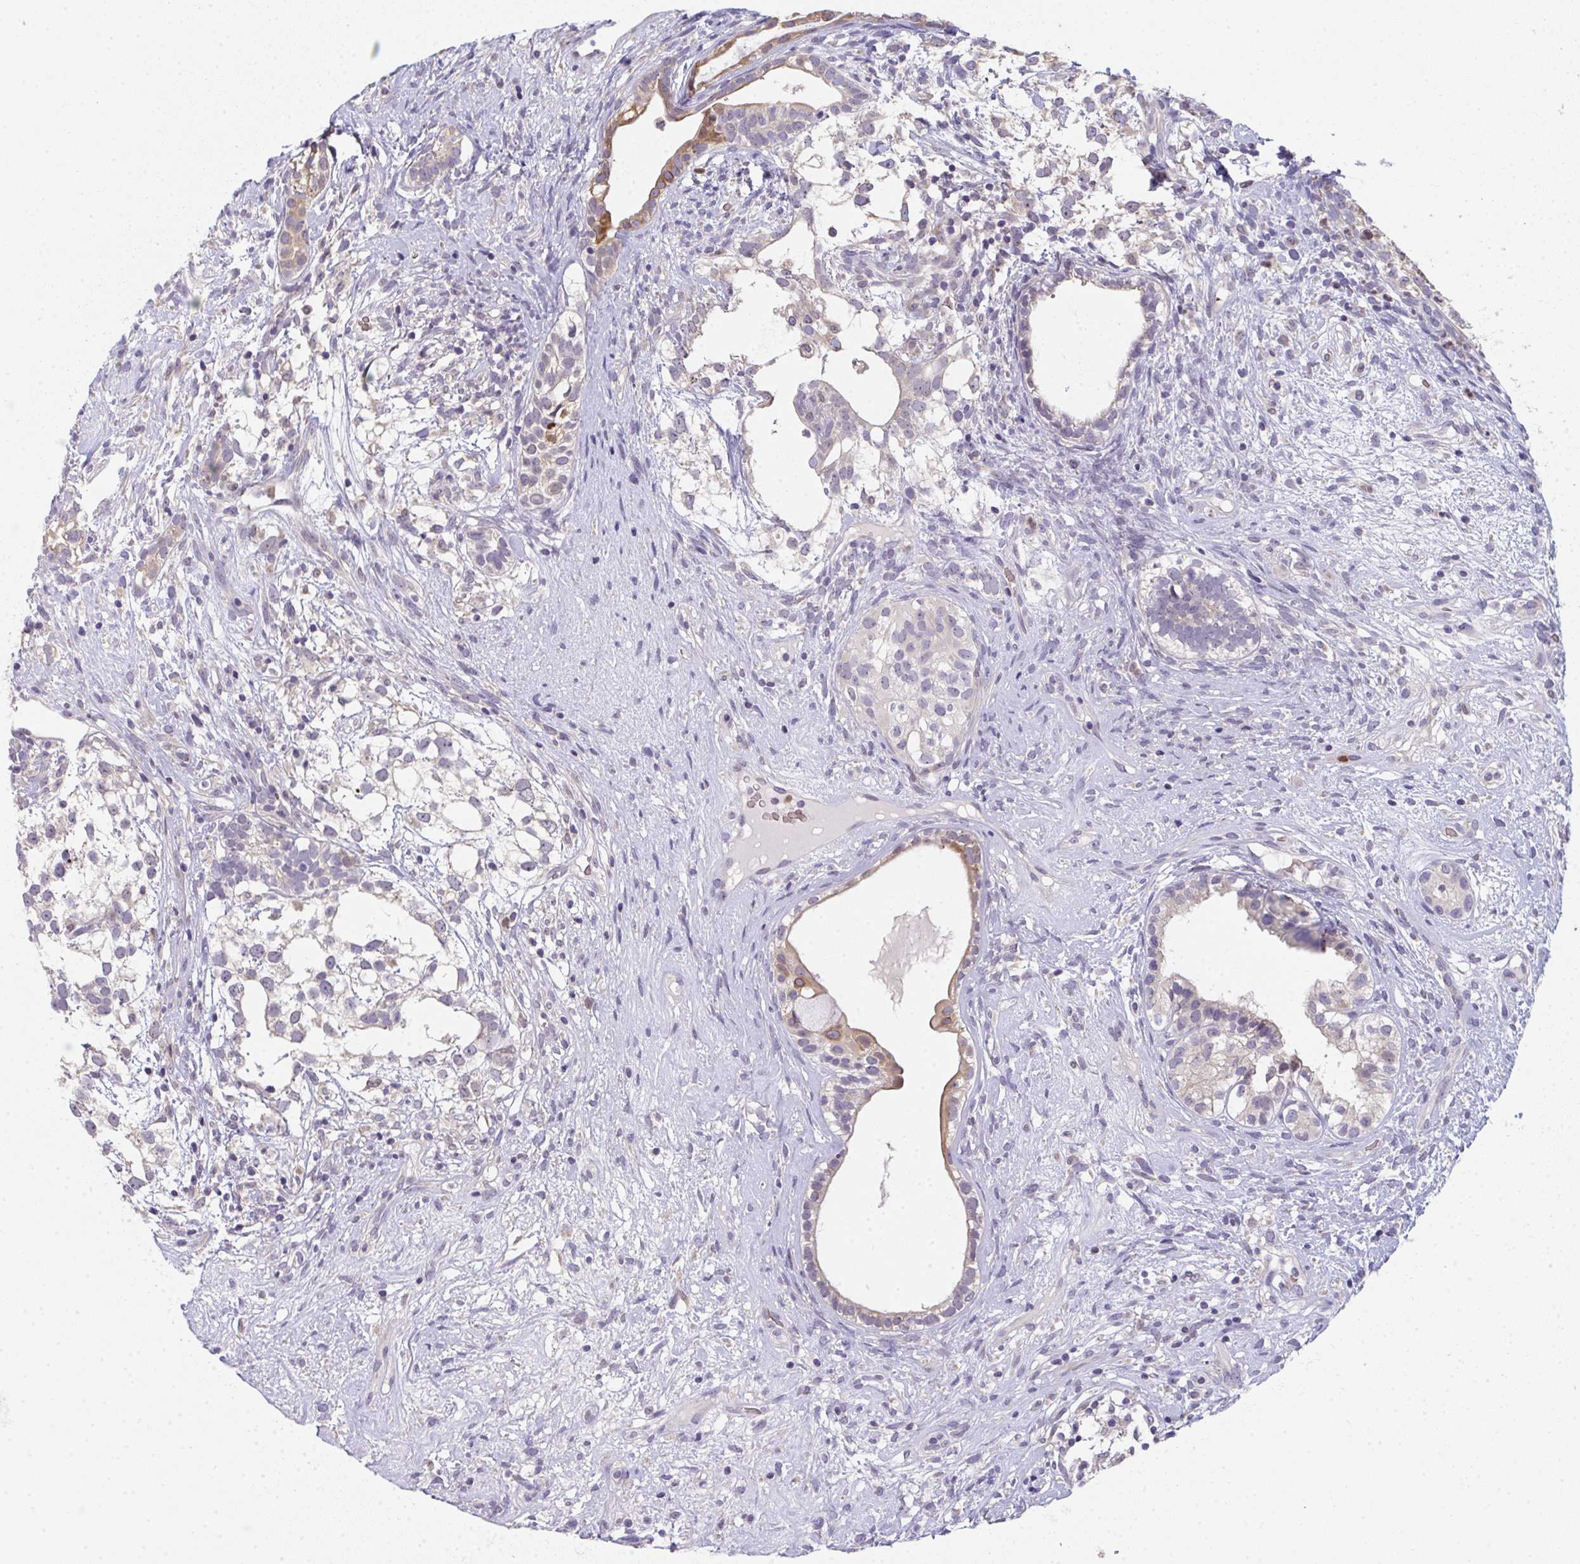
{"staining": {"intensity": "moderate", "quantity": "<25%", "location": "cytoplasmic/membranous"}, "tissue": "testis cancer", "cell_type": "Tumor cells", "image_type": "cancer", "snomed": [{"axis": "morphology", "description": "Seminoma, NOS"}, {"axis": "morphology", "description": "Carcinoma, Embryonal, NOS"}, {"axis": "topography", "description": "Testis"}], "caption": "The immunohistochemical stain labels moderate cytoplasmic/membranous positivity in tumor cells of testis cancer tissue.", "gene": "RIOK1", "patient": {"sex": "male", "age": 41}}